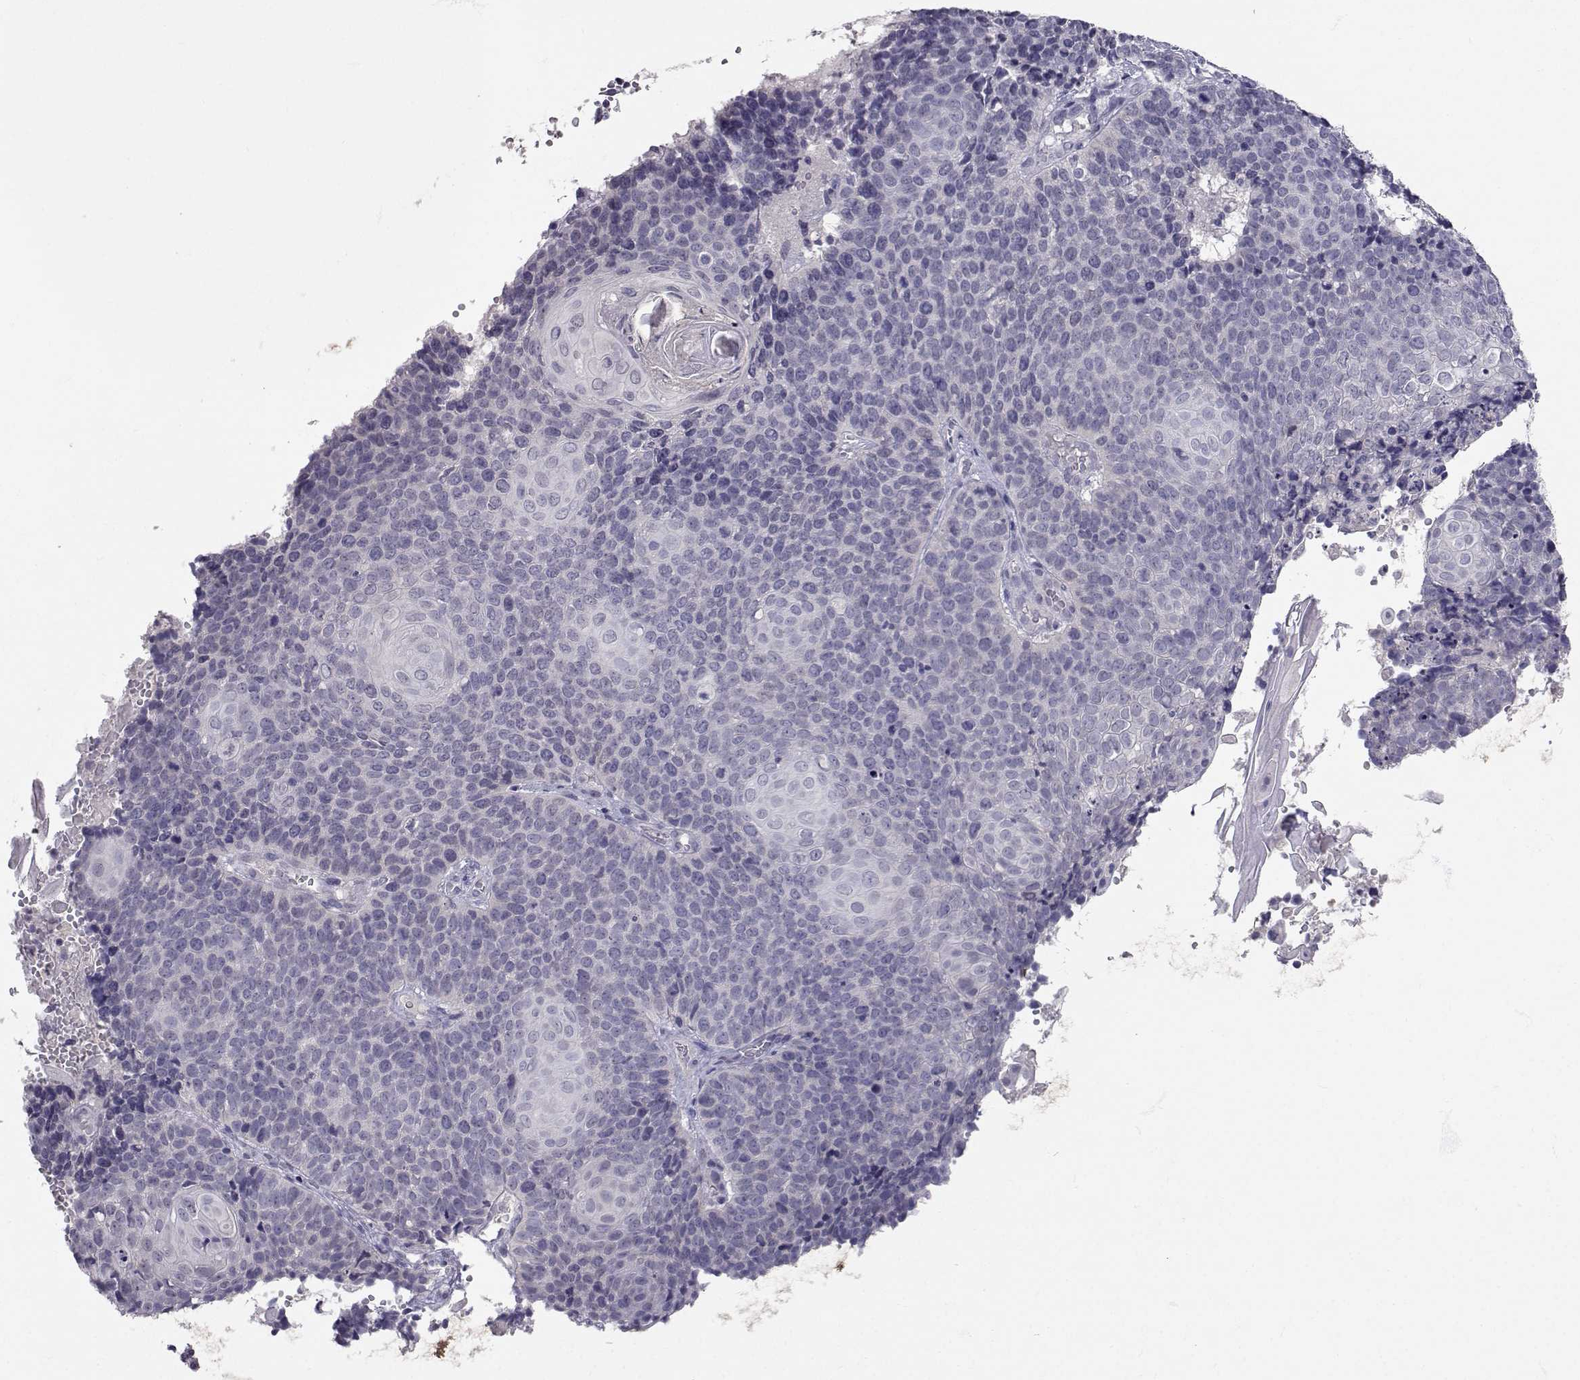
{"staining": {"intensity": "negative", "quantity": "none", "location": "none"}, "tissue": "cervical cancer", "cell_type": "Tumor cells", "image_type": "cancer", "snomed": [{"axis": "morphology", "description": "Squamous cell carcinoma, NOS"}, {"axis": "topography", "description": "Cervix"}], "caption": "An image of human cervical squamous cell carcinoma is negative for staining in tumor cells. The staining was performed using DAB to visualize the protein expression in brown, while the nuclei were stained in blue with hematoxylin (Magnification: 20x).", "gene": "SLC6A3", "patient": {"sex": "female", "age": 39}}